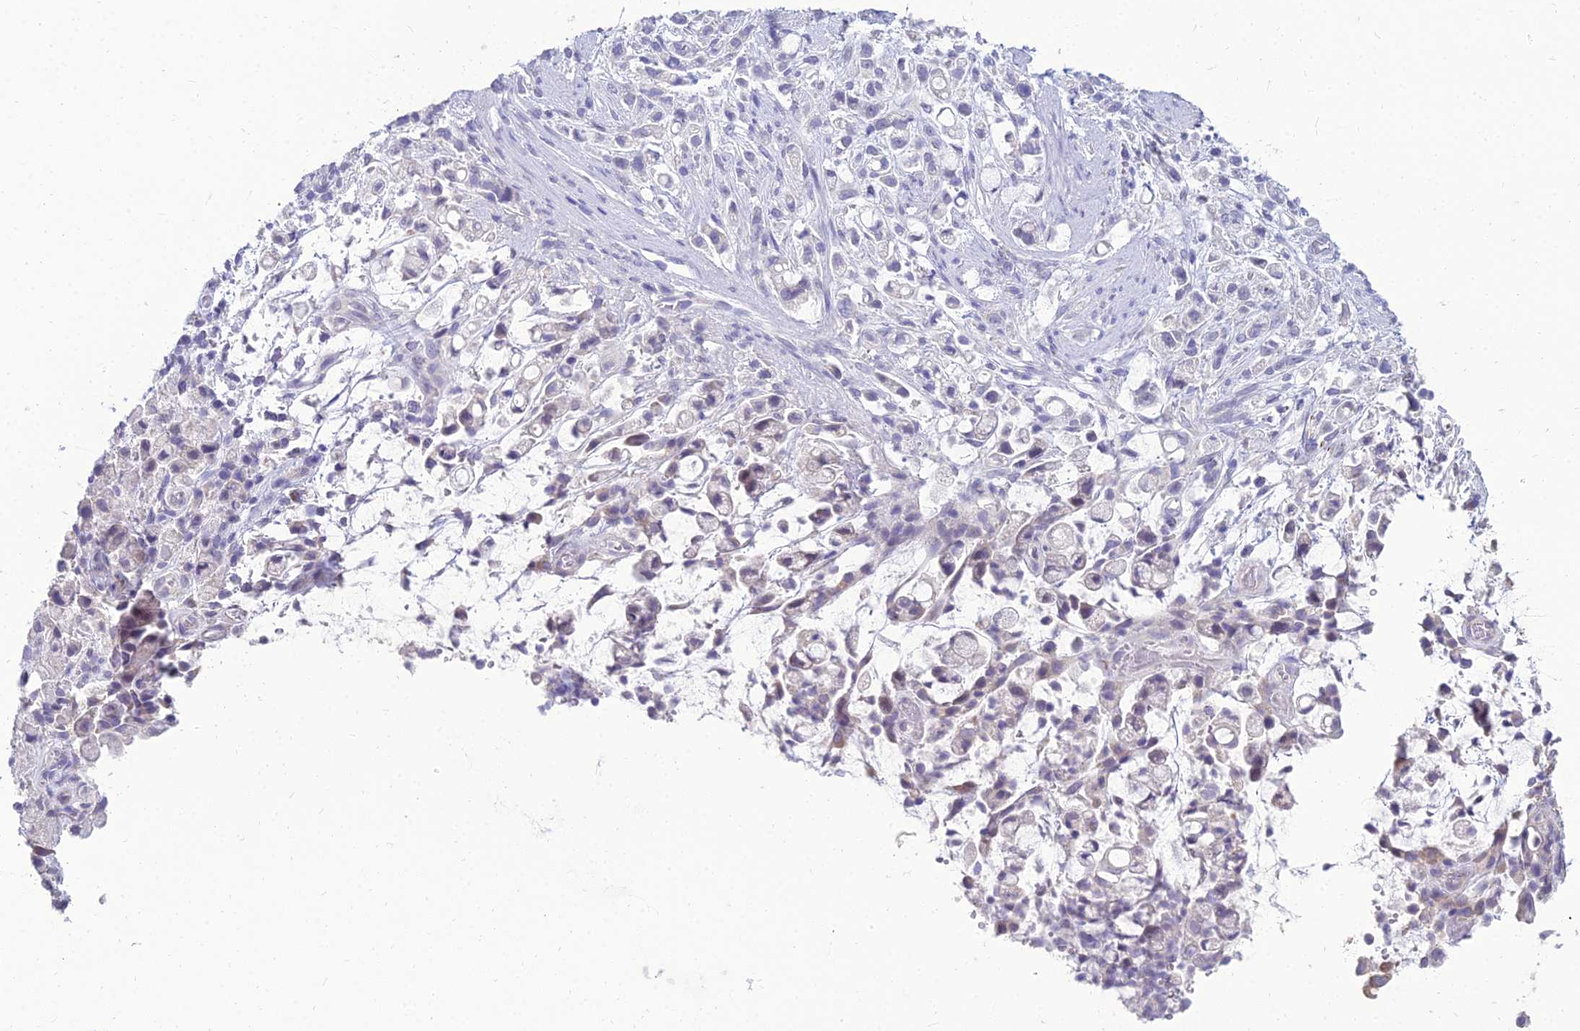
{"staining": {"intensity": "negative", "quantity": "none", "location": "none"}, "tissue": "stomach cancer", "cell_type": "Tumor cells", "image_type": "cancer", "snomed": [{"axis": "morphology", "description": "Adenocarcinoma, NOS"}, {"axis": "topography", "description": "Stomach"}], "caption": "A high-resolution histopathology image shows immunohistochemistry (IHC) staining of stomach adenocarcinoma, which exhibits no significant staining in tumor cells.", "gene": "NPY", "patient": {"sex": "female", "age": 60}}